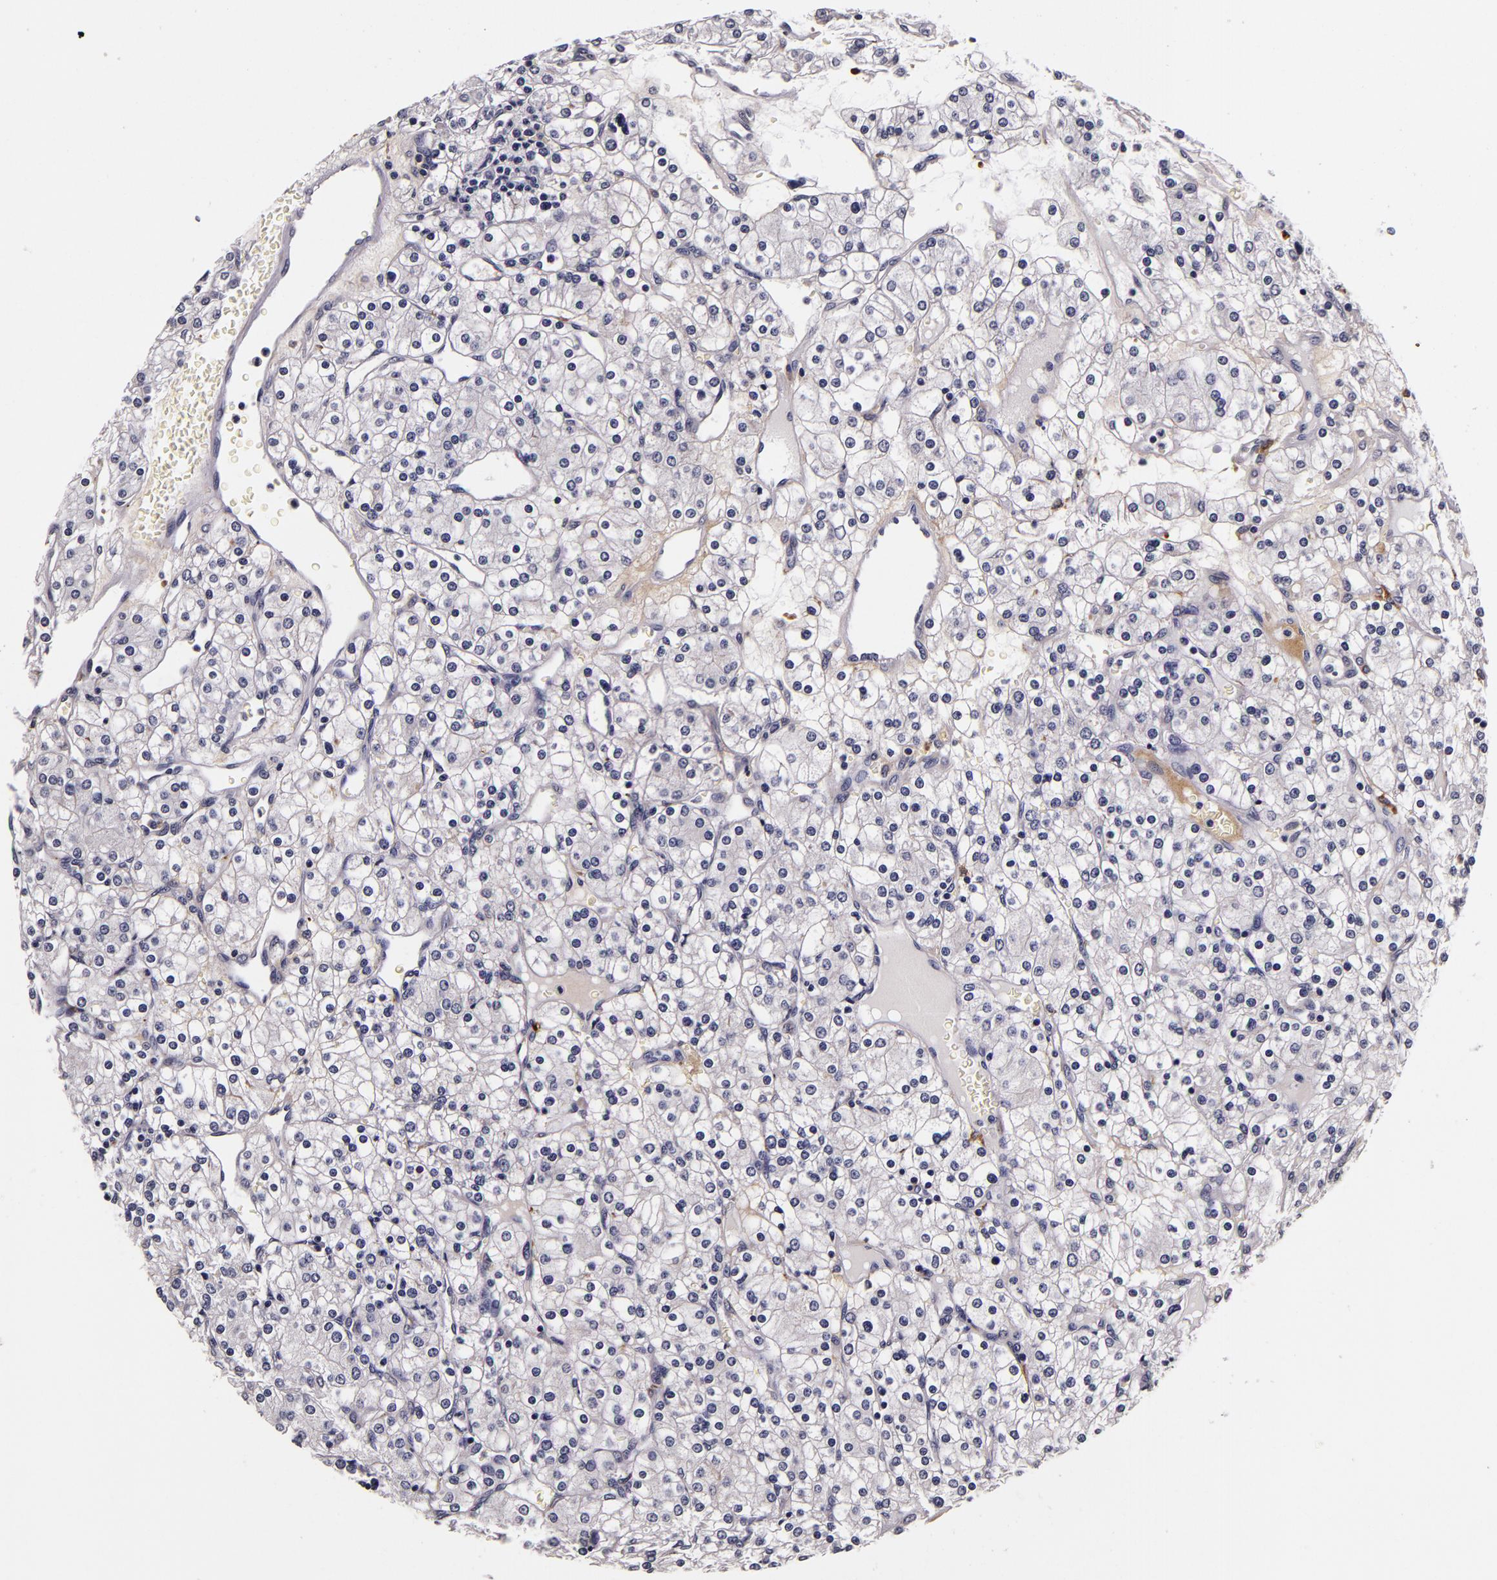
{"staining": {"intensity": "negative", "quantity": "none", "location": "none"}, "tissue": "renal cancer", "cell_type": "Tumor cells", "image_type": "cancer", "snomed": [{"axis": "morphology", "description": "Adenocarcinoma, NOS"}, {"axis": "topography", "description": "Kidney"}], "caption": "Tumor cells are negative for protein expression in human renal cancer (adenocarcinoma).", "gene": "LGALS3BP", "patient": {"sex": "female", "age": 62}}